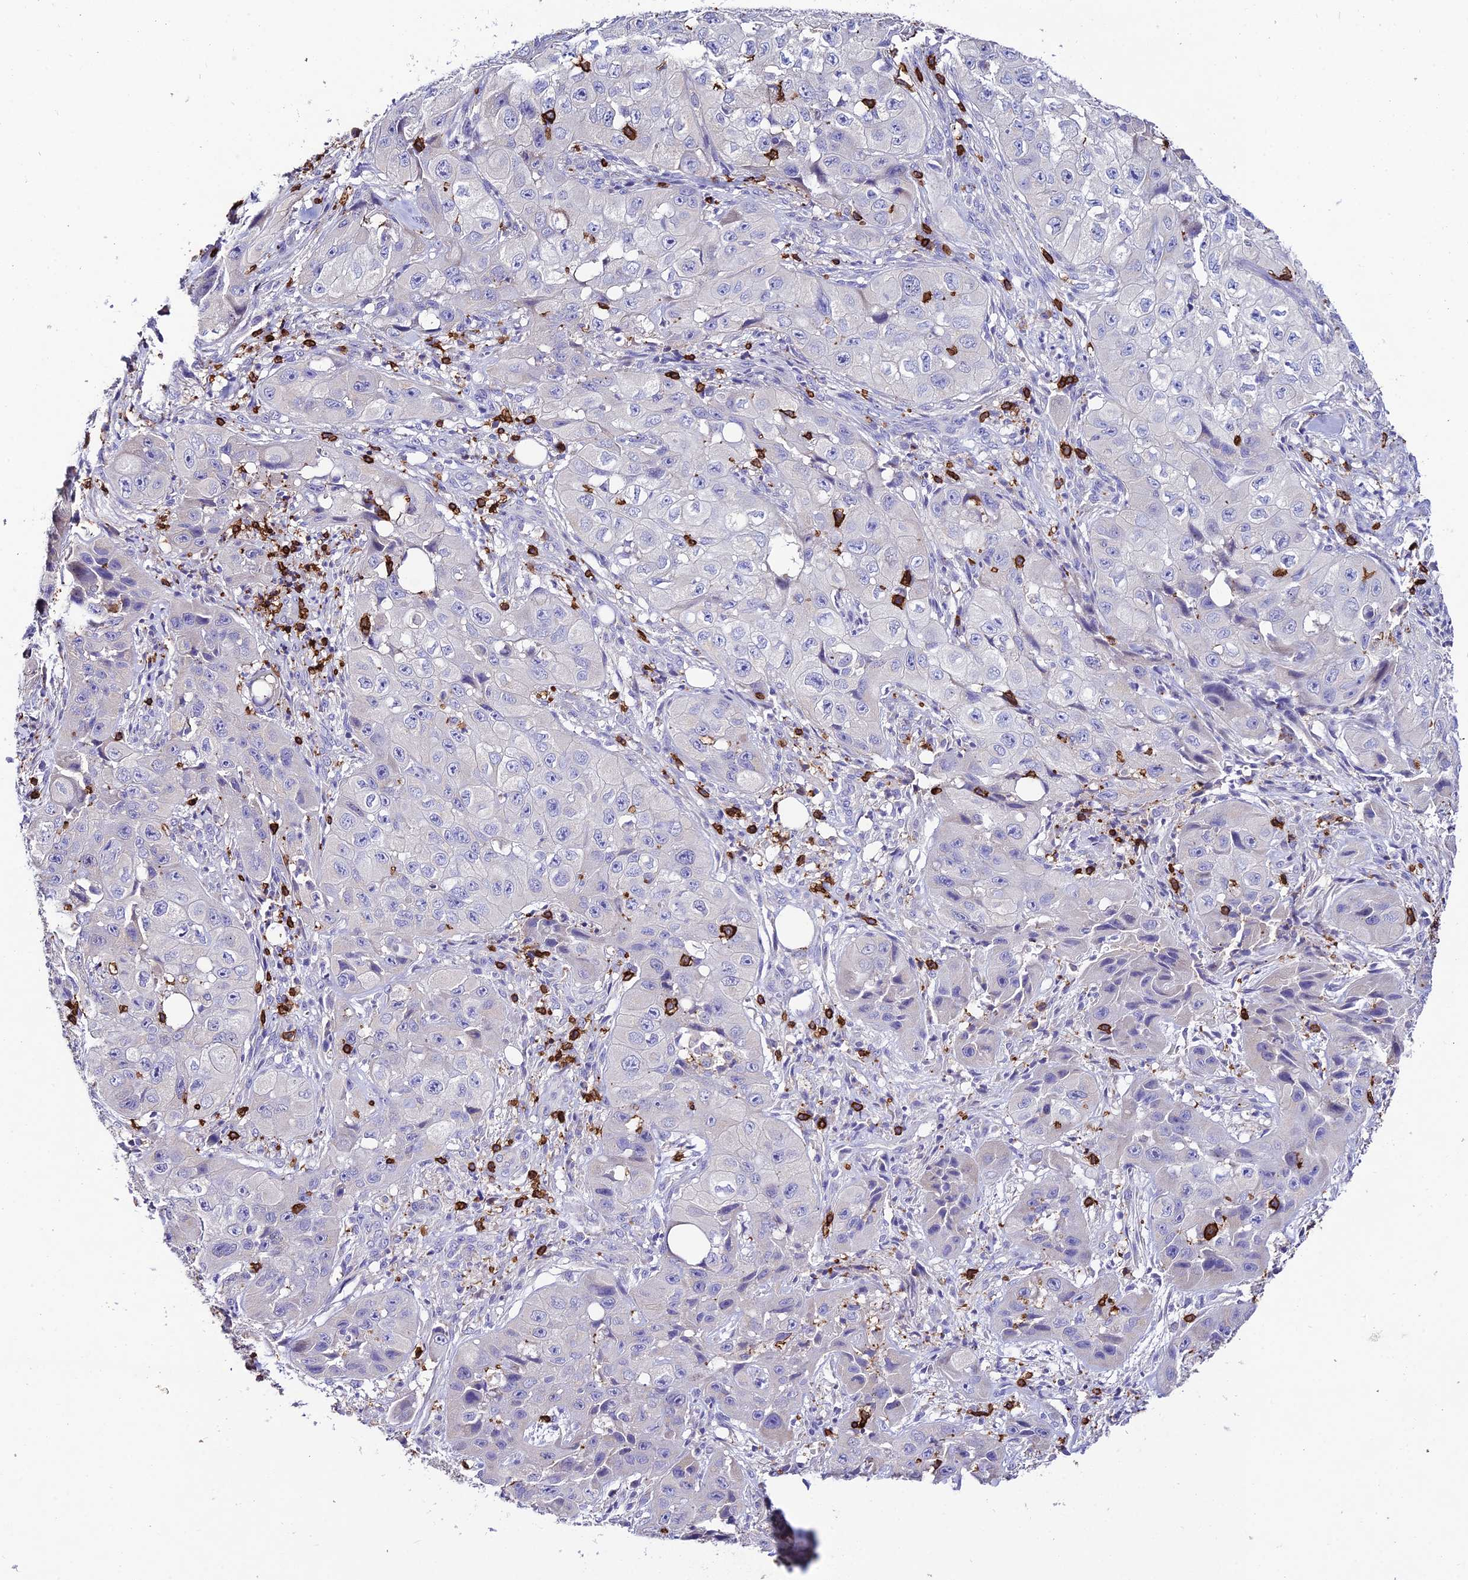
{"staining": {"intensity": "negative", "quantity": "none", "location": "none"}, "tissue": "skin cancer", "cell_type": "Tumor cells", "image_type": "cancer", "snomed": [{"axis": "morphology", "description": "Squamous cell carcinoma, NOS"}, {"axis": "topography", "description": "Skin"}, {"axis": "topography", "description": "Subcutis"}], "caption": "DAB immunohistochemical staining of human squamous cell carcinoma (skin) displays no significant staining in tumor cells.", "gene": "PTPRCAP", "patient": {"sex": "male", "age": 73}}